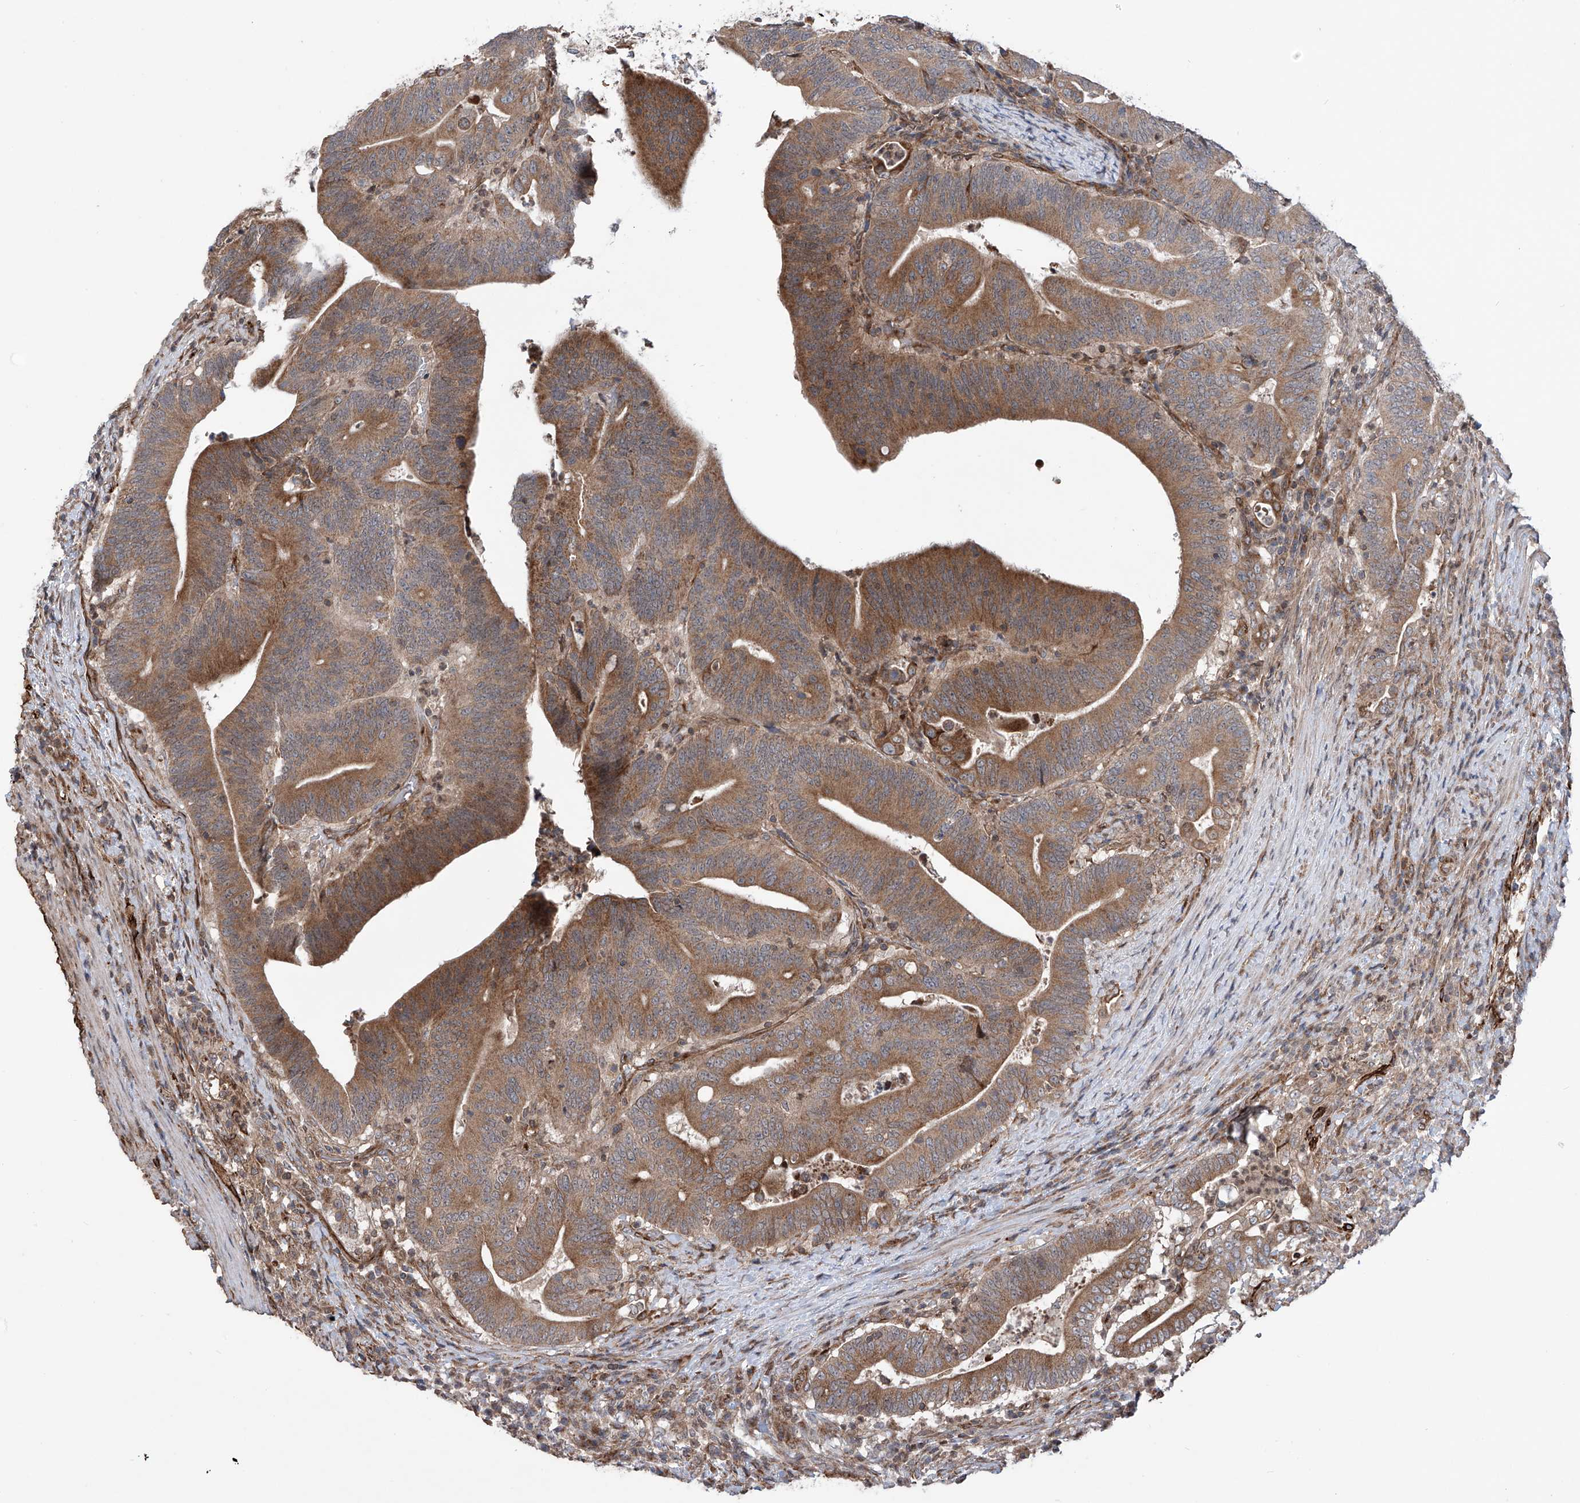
{"staining": {"intensity": "moderate", "quantity": ">75%", "location": "cytoplasmic/membranous"}, "tissue": "colorectal cancer", "cell_type": "Tumor cells", "image_type": "cancer", "snomed": [{"axis": "morphology", "description": "Adenocarcinoma, NOS"}, {"axis": "topography", "description": "Colon"}], "caption": "About >75% of tumor cells in human adenocarcinoma (colorectal) demonstrate moderate cytoplasmic/membranous protein positivity as visualized by brown immunohistochemical staining.", "gene": "APAF1", "patient": {"sex": "female", "age": 66}}